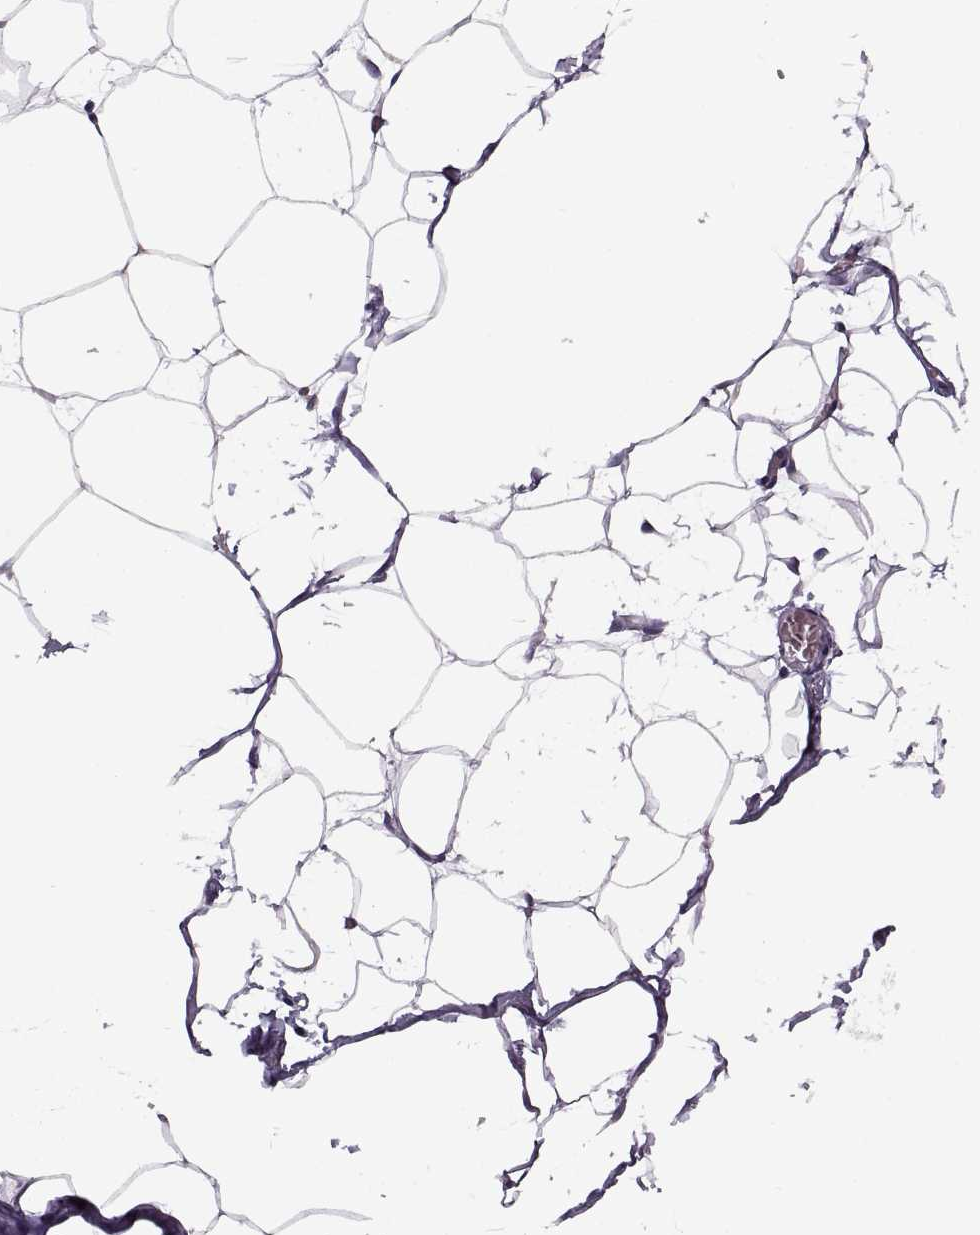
{"staining": {"intensity": "negative", "quantity": "none", "location": "none"}, "tissue": "adipose tissue", "cell_type": "Adipocytes", "image_type": "normal", "snomed": [{"axis": "morphology", "description": "Normal tissue, NOS"}, {"axis": "topography", "description": "Adipose tissue"}], "caption": "IHC histopathology image of unremarkable adipose tissue: adipose tissue stained with DAB reveals no significant protein expression in adipocytes. (DAB immunohistochemistry (IHC) visualized using brightfield microscopy, high magnification).", "gene": "PAGE2B", "patient": {"sex": "male", "age": 57}}